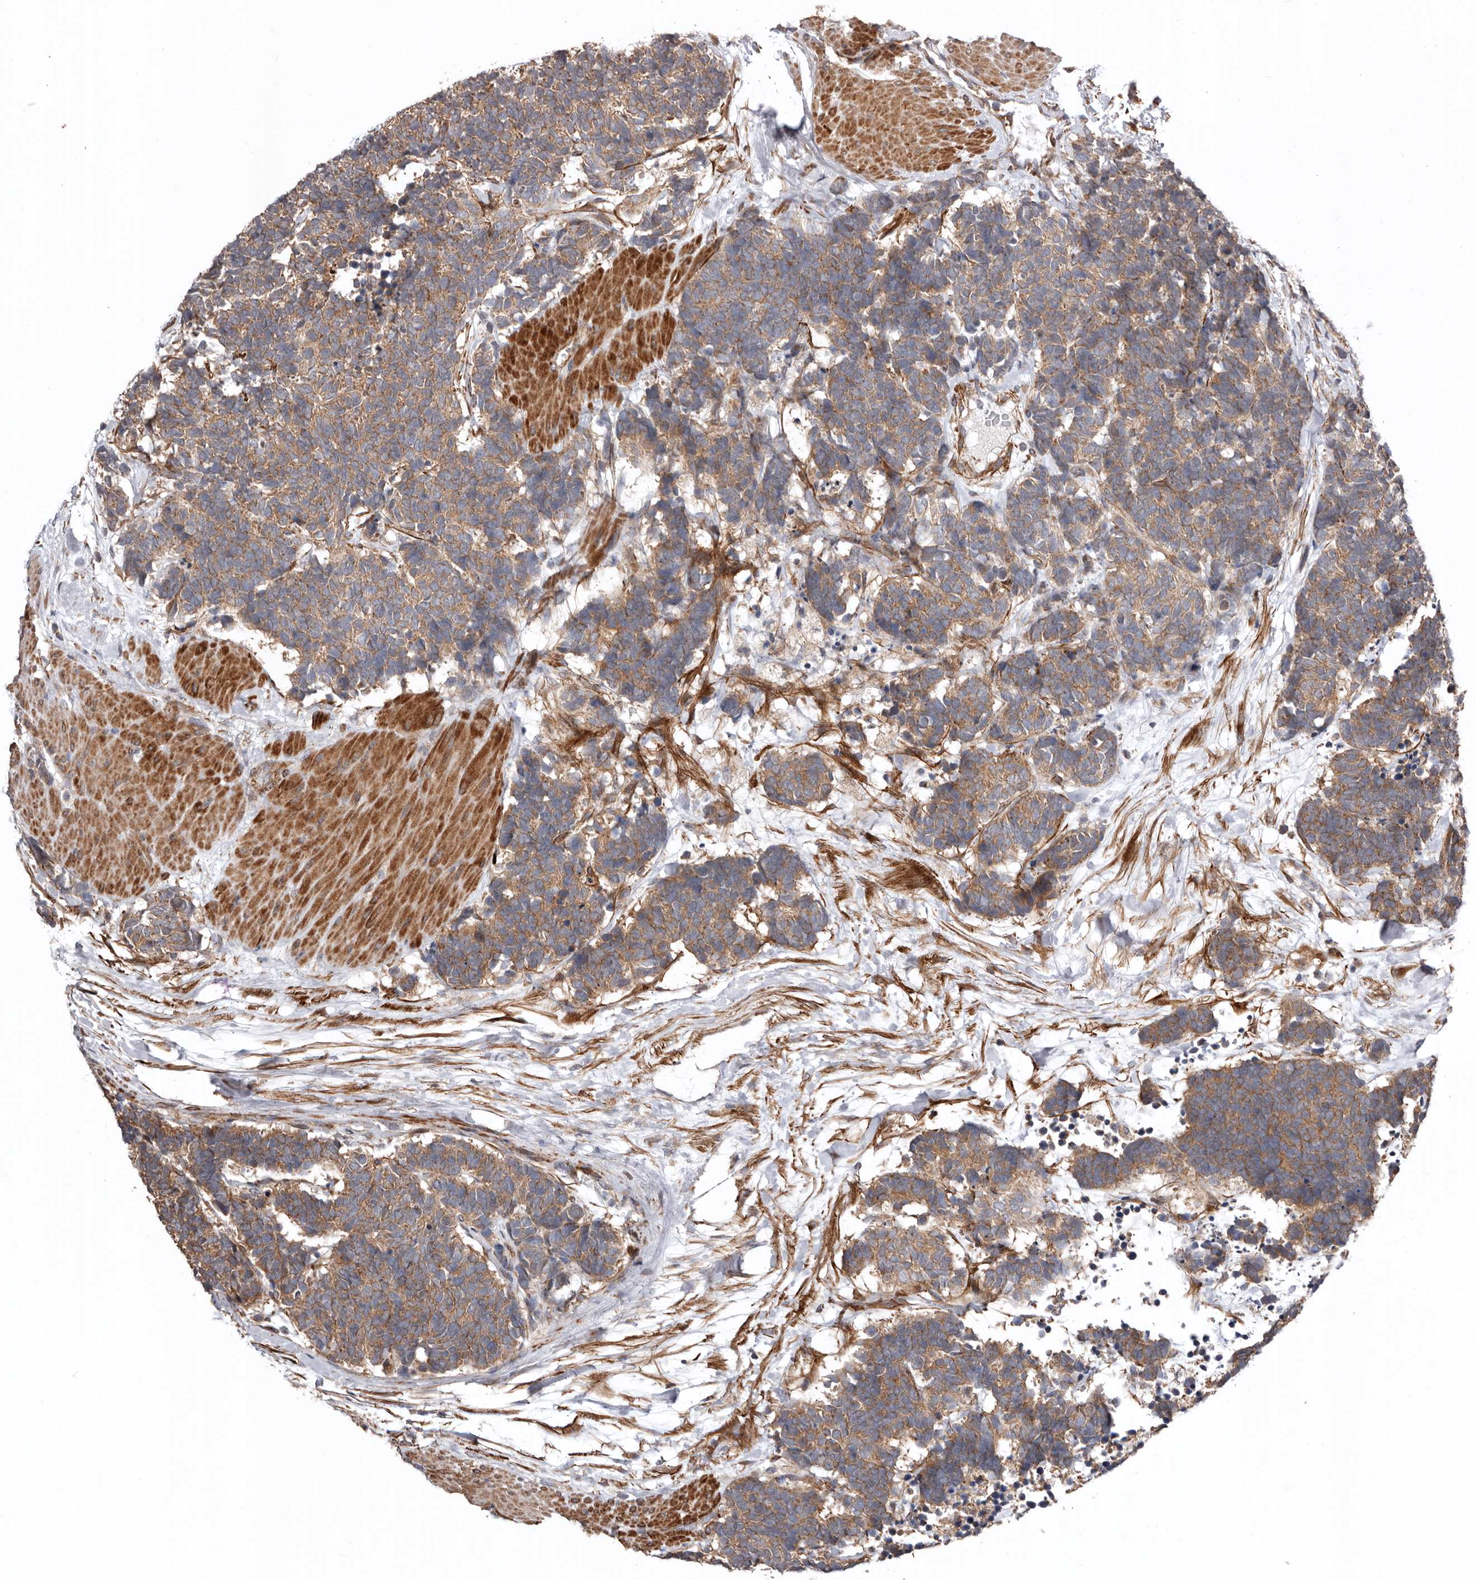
{"staining": {"intensity": "moderate", "quantity": ">75%", "location": "cytoplasmic/membranous"}, "tissue": "carcinoid", "cell_type": "Tumor cells", "image_type": "cancer", "snomed": [{"axis": "morphology", "description": "Carcinoma, NOS"}, {"axis": "morphology", "description": "Carcinoid, malignant, NOS"}, {"axis": "topography", "description": "Urinary bladder"}], "caption": "Immunohistochemical staining of malignant carcinoid reveals moderate cytoplasmic/membranous protein positivity in approximately >75% of tumor cells.", "gene": "PROKR1", "patient": {"sex": "male", "age": 57}}